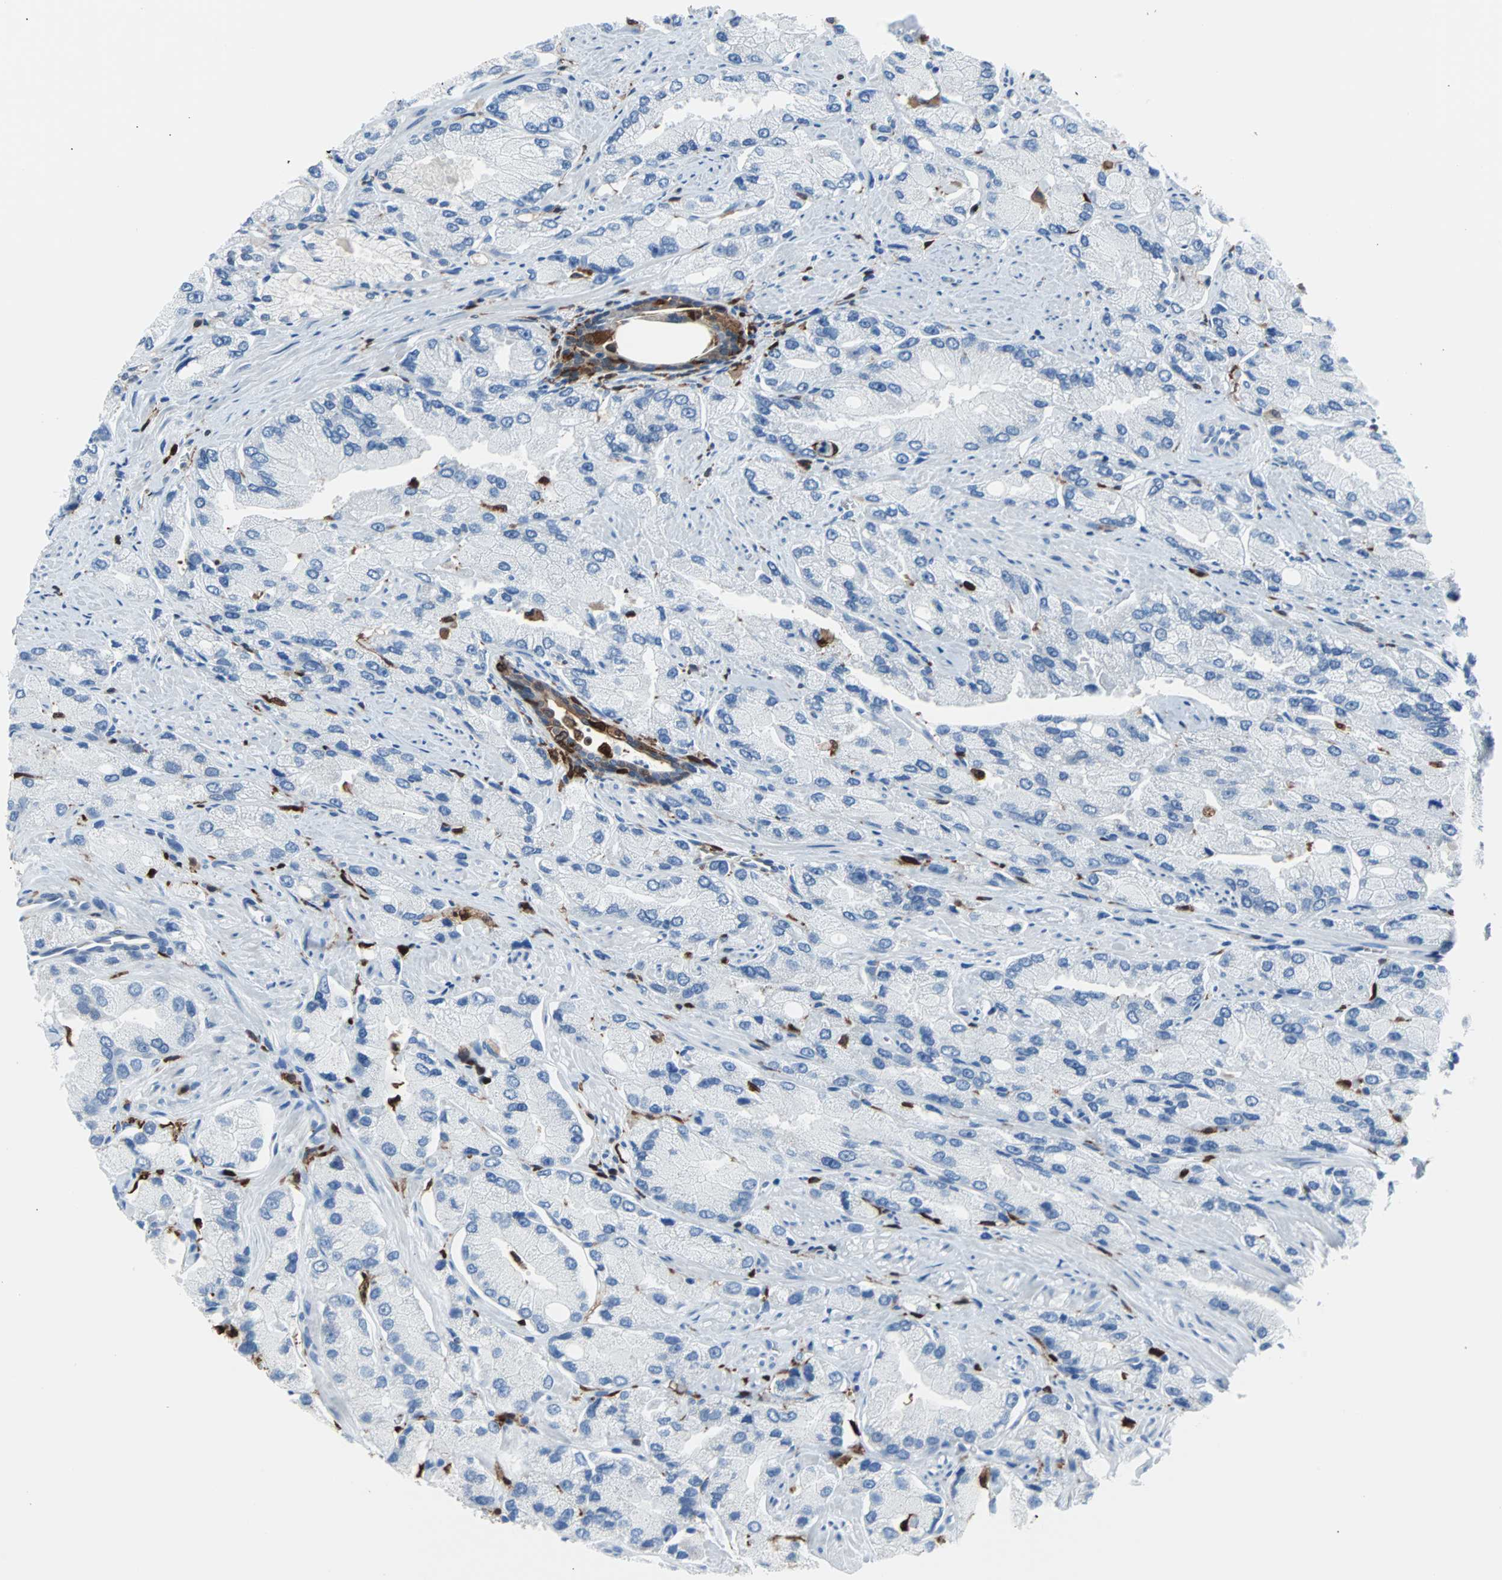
{"staining": {"intensity": "negative", "quantity": "none", "location": "none"}, "tissue": "prostate cancer", "cell_type": "Tumor cells", "image_type": "cancer", "snomed": [{"axis": "morphology", "description": "Adenocarcinoma, High grade"}, {"axis": "topography", "description": "Prostate"}], "caption": "IHC image of neoplastic tissue: prostate cancer (adenocarcinoma (high-grade)) stained with DAB (3,3'-diaminobenzidine) reveals no significant protein staining in tumor cells.", "gene": "SYK", "patient": {"sex": "male", "age": 58}}